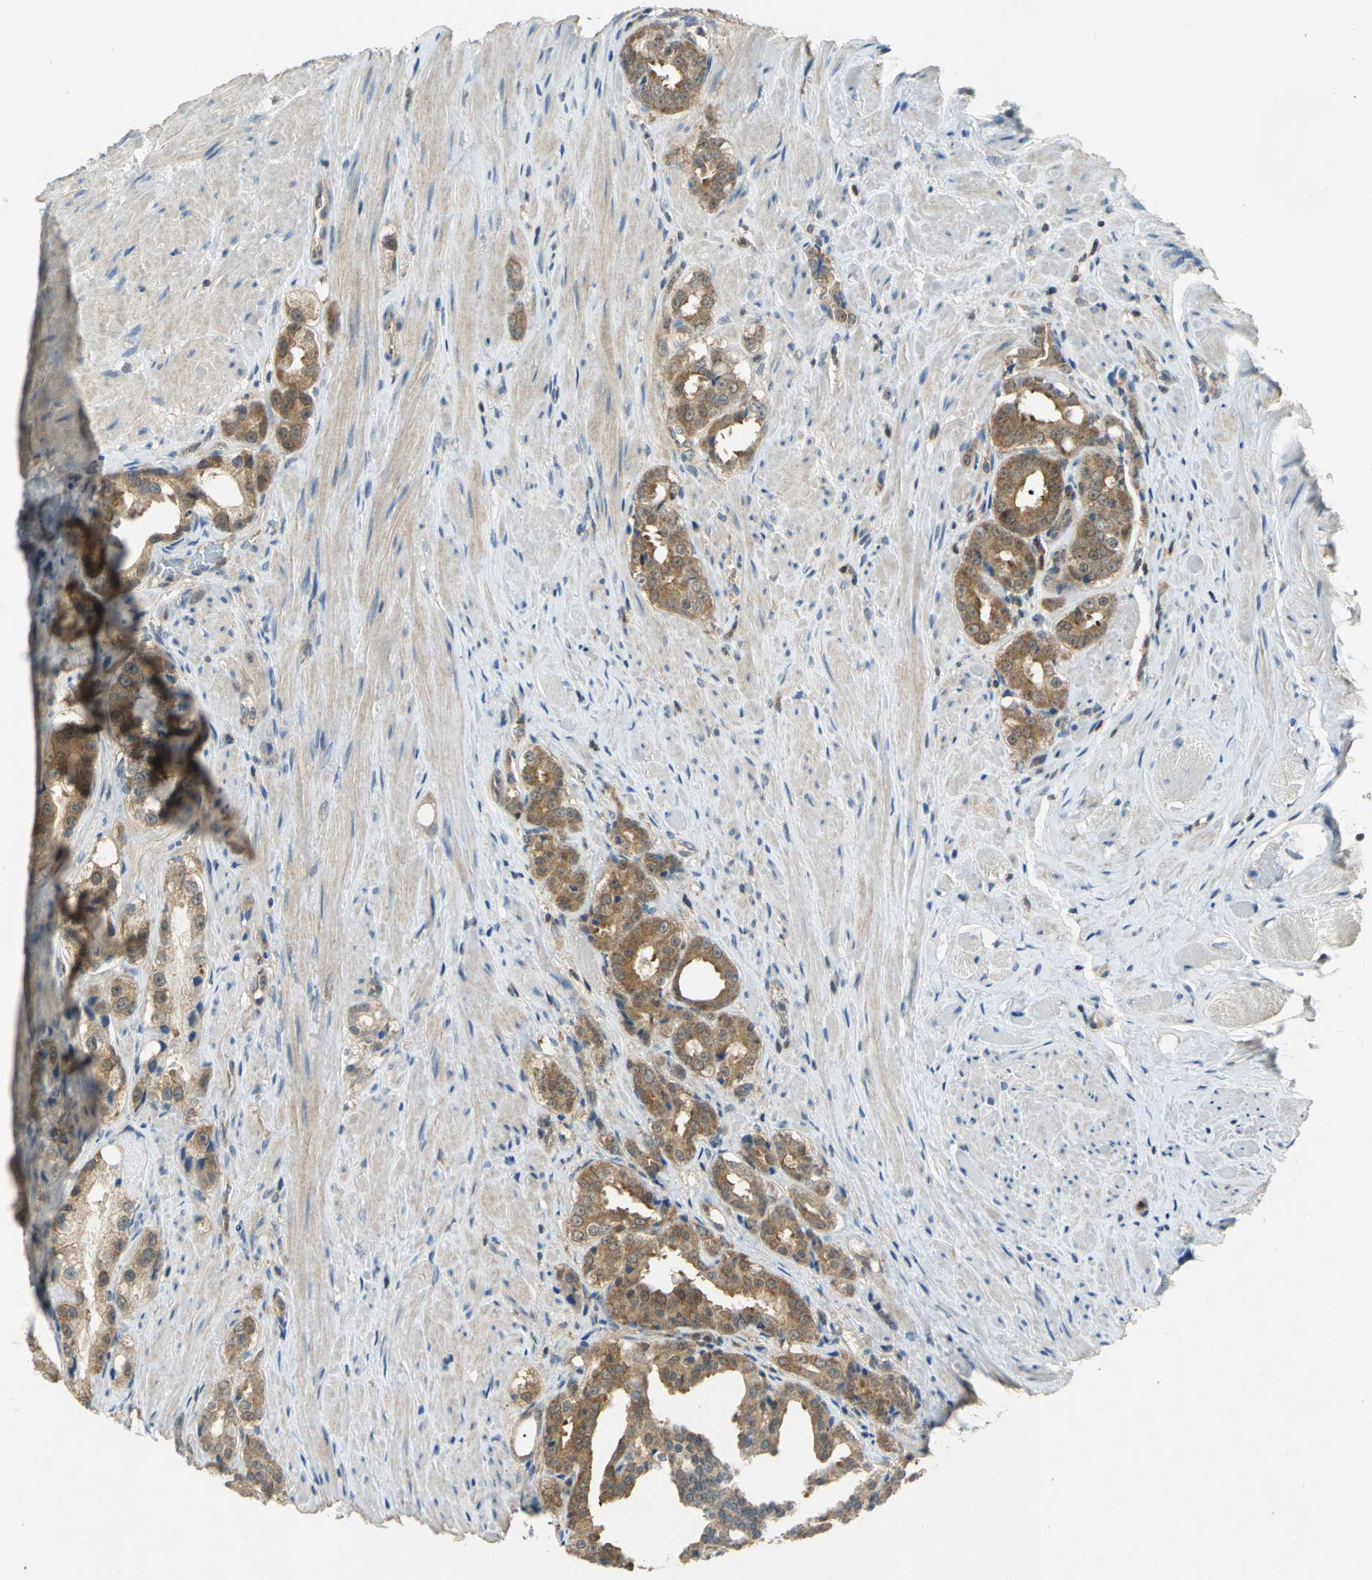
{"staining": {"intensity": "moderate", "quantity": ">75%", "location": "cytoplasmic/membranous"}, "tissue": "prostate cancer", "cell_type": "Tumor cells", "image_type": "cancer", "snomed": [{"axis": "morphology", "description": "Adenocarcinoma, Medium grade"}, {"axis": "topography", "description": "Prostate"}], "caption": "A histopathology image showing moderate cytoplasmic/membranous expression in approximately >75% of tumor cells in adenocarcinoma (medium-grade) (prostate), as visualized by brown immunohistochemical staining.", "gene": "PPIA", "patient": {"sex": "male", "age": 60}}